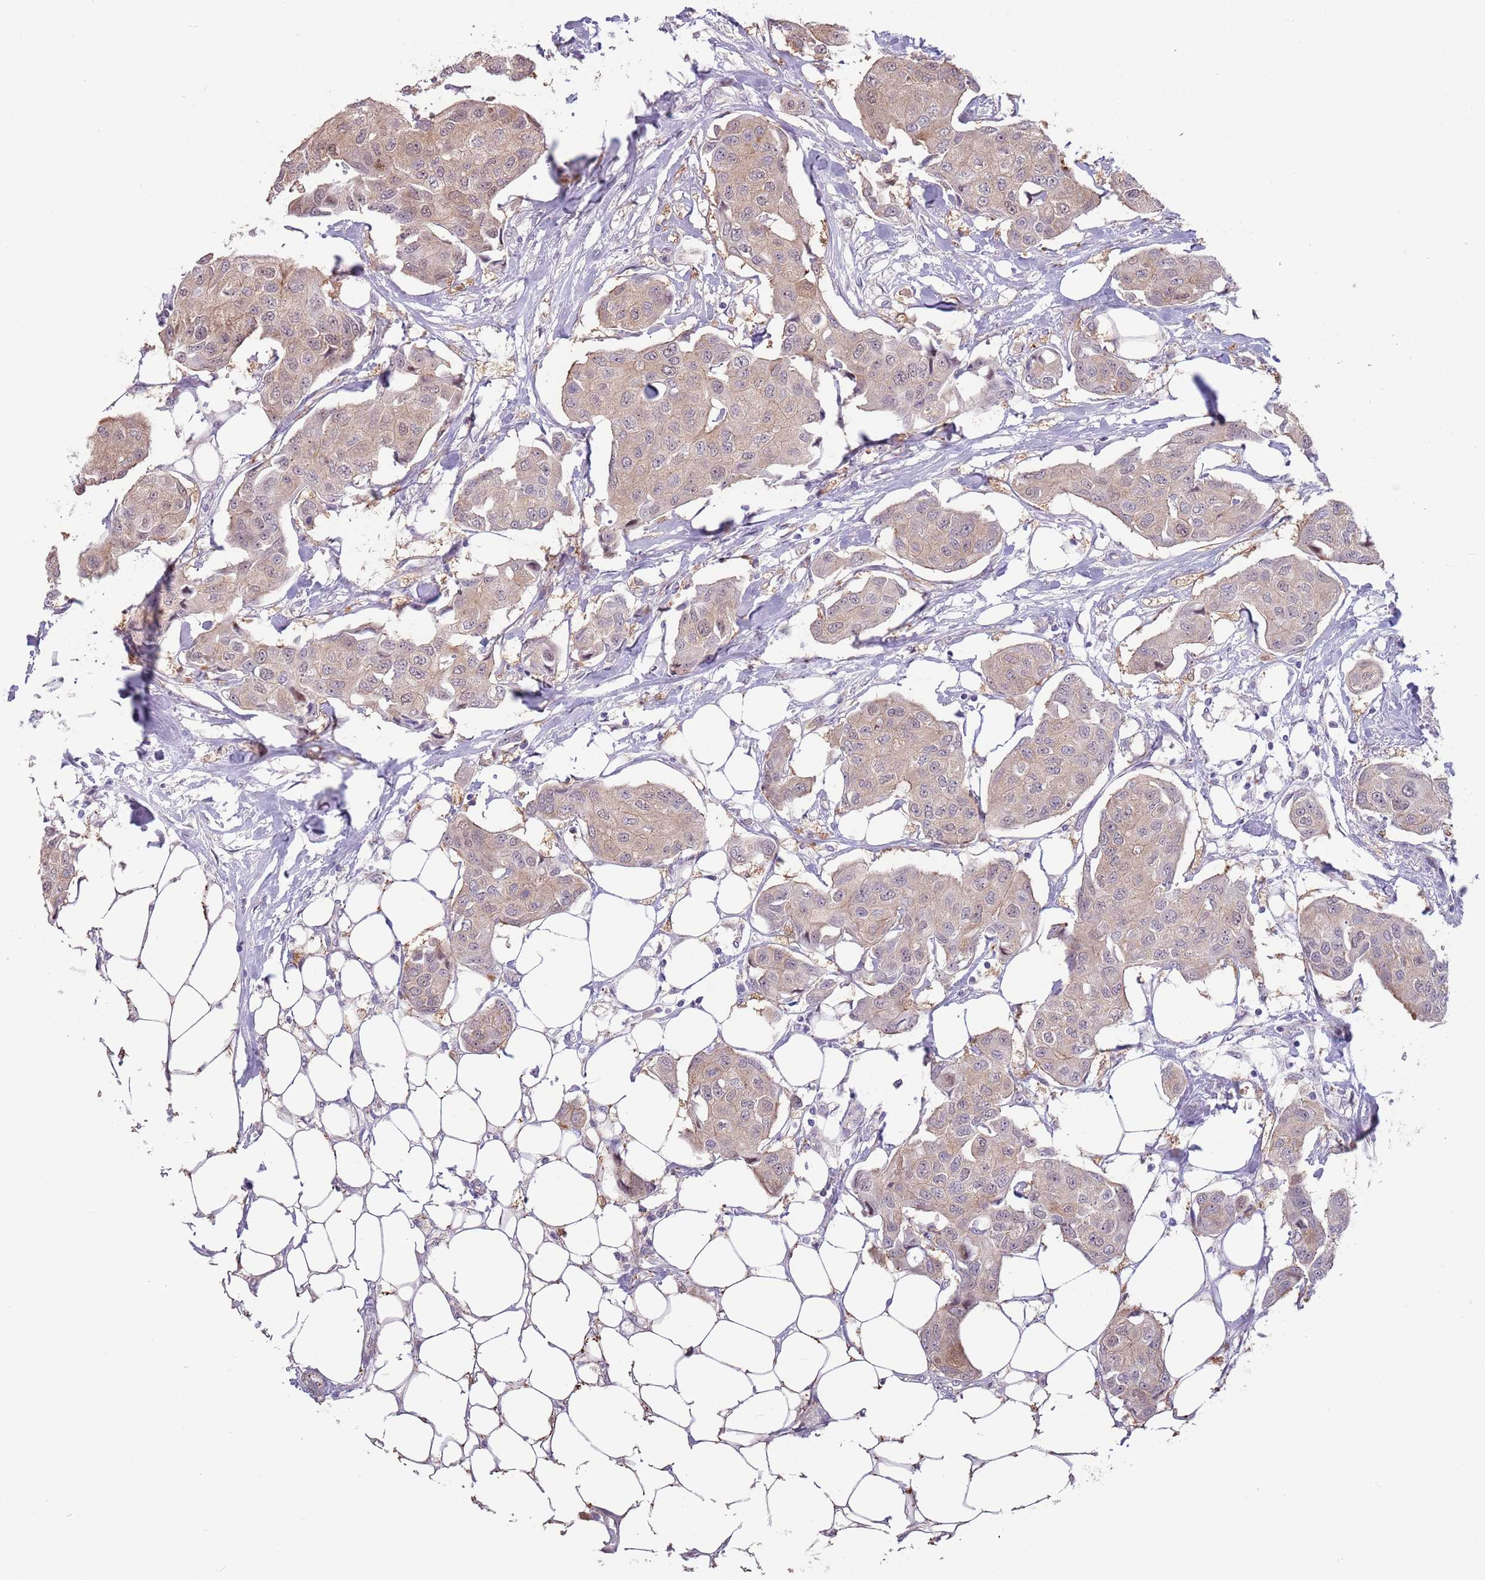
{"staining": {"intensity": "weak", "quantity": "25%-75%", "location": "cytoplasmic/membranous,nuclear"}, "tissue": "breast cancer", "cell_type": "Tumor cells", "image_type": "cancer", "snomed": [{"axis": "morphology", "description": "Duct carcinoma"}, {"axis": "topography", "description": "Breast"}, {"axis": "topography", "description": "Lymph node"}], "caption": "Immunohistochemistry (IHC) (DAB) staining of breast cancer displays weak cytoplasmic/membranous and nuclear protein staining in about 25%-75% of tumor cells.", "gene": "LDHD", "patient": {"sex": "female", "age": 80}}